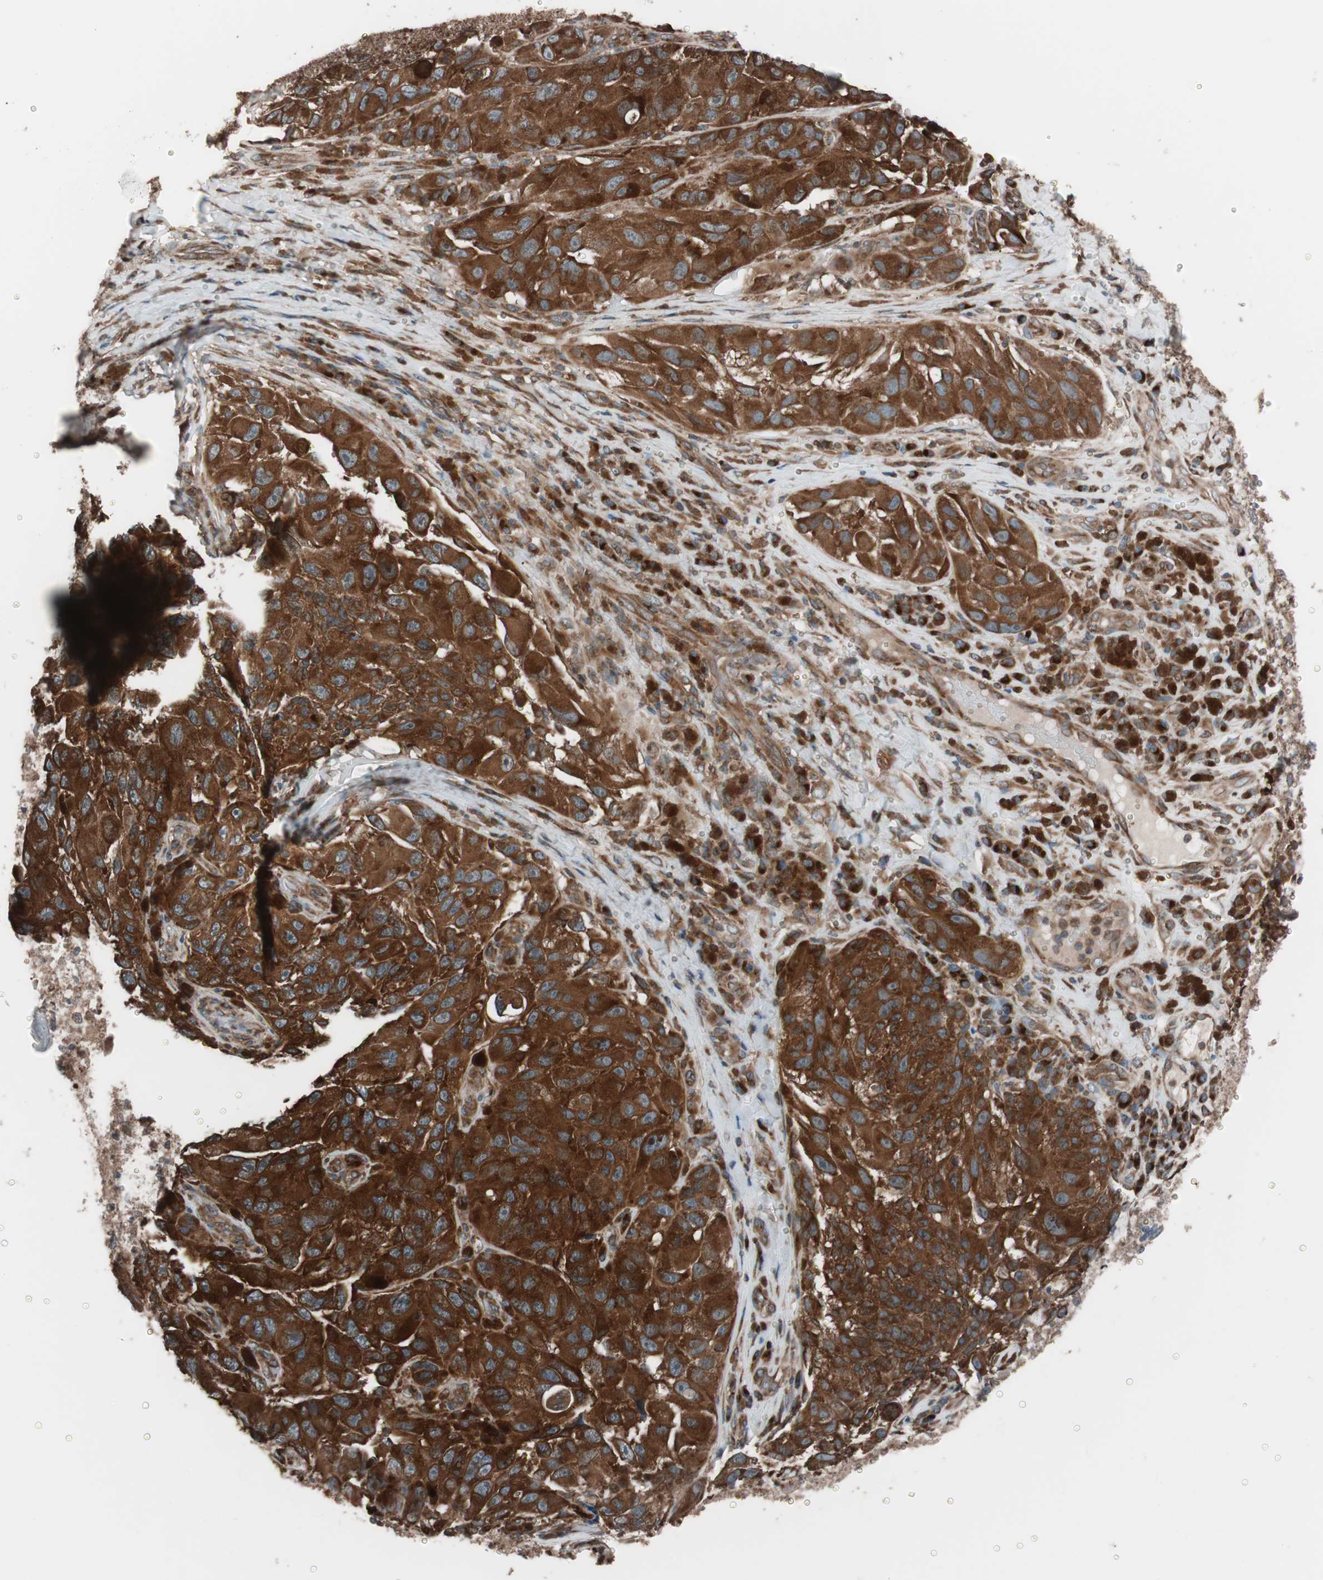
{"staining": {"intensity": "strong", "quantity": ">75%", "location": "cytoplasmic/membranous"}, "tissue": "melanoma", "cell_type": "Tumor cells", "image_type": "cancer", "snomed": [{"axis": "morphology", "description": "Malignant melanoma, NOS"}, {"axis": "topography", "description": "Skin"}], "caption": "Protein staining by immunohistochemistry shows strong cytoplasmic/membranous expression in about >75% of tumor cells in melanoma.", "gene": "SEC31A", "patient": {"sex": "female", "age": 73}}